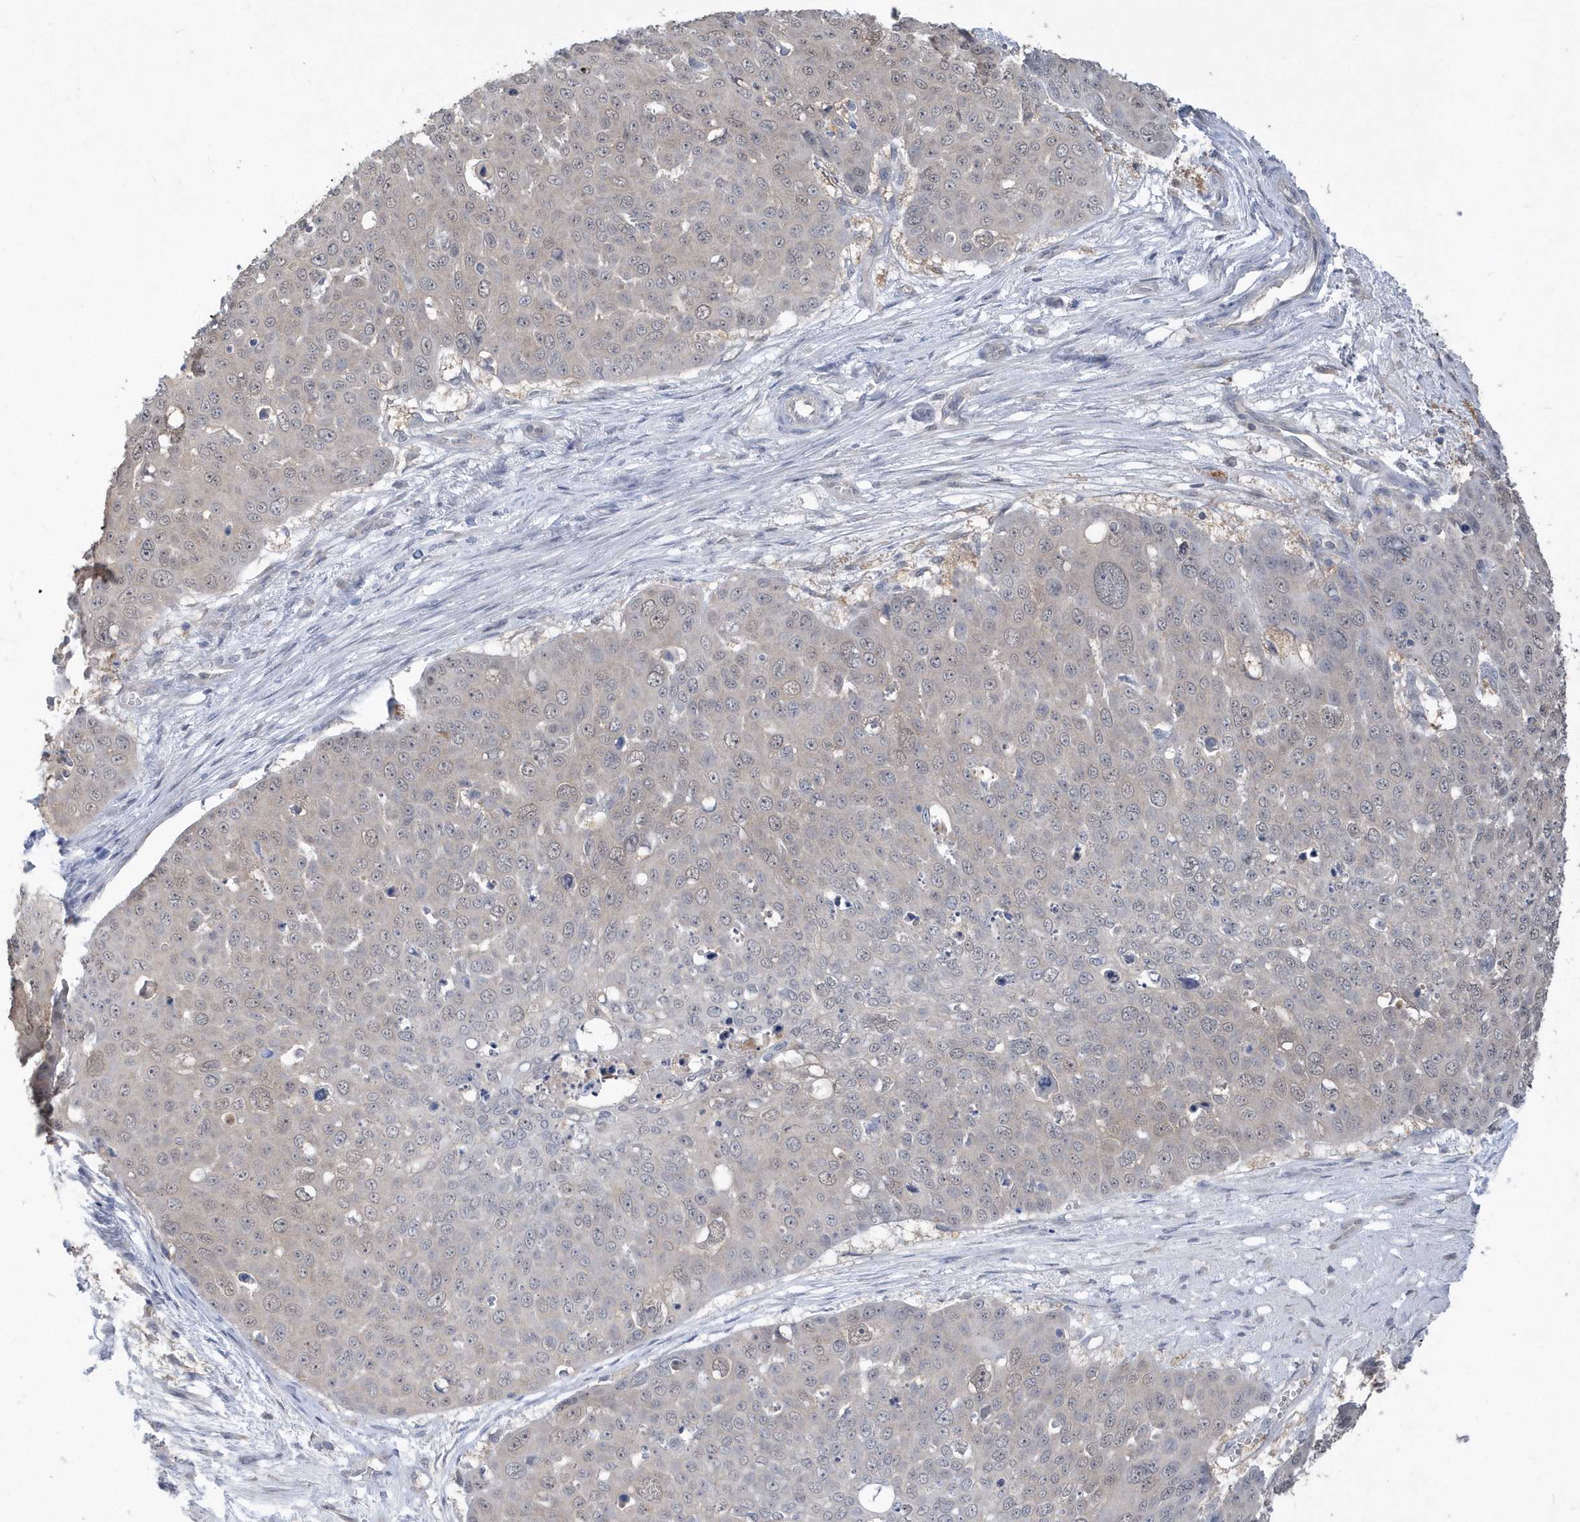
{"staining": {"intensity": "weak", "quantity": "<25%", "location": "cytoplasmic/membranous,nuclear"}, "tissue": "skin cancer", "cell_type": "Tumor cells", "image_type": "cancer", "snomed": [{"axis": "morphology", "description": "Squamous cell carcinoma, NOS"}, {"axis": "topography", "description": "Skin"}], "caption": "Immunohistochemistry micrograph of neoplastic tissue: squamous cell carcinoma (skin) stained with DAB displays no significant protein expression in tumor cells.", "gene": "AKR7A2", "patient": {"sex": "male", "age": 71}}